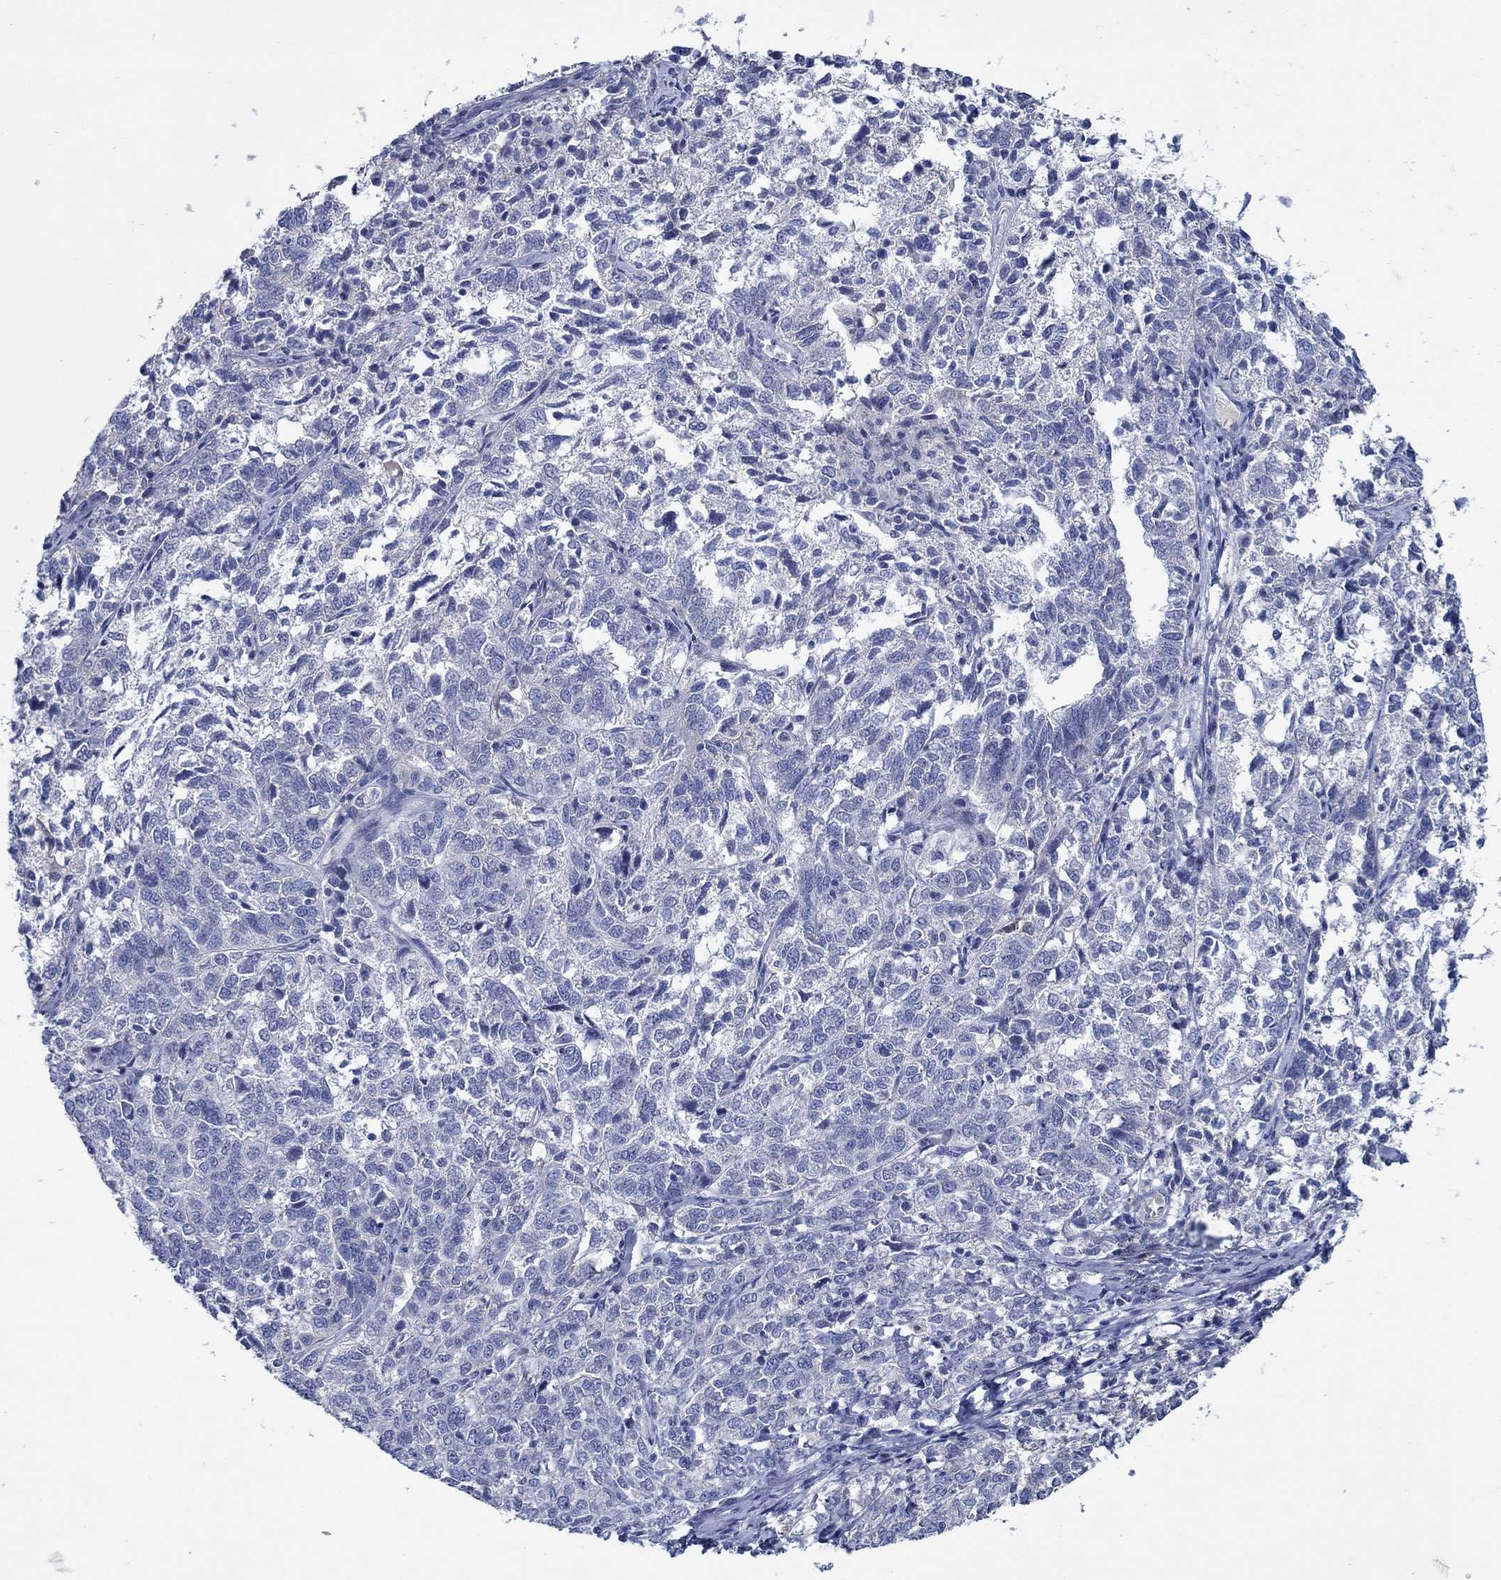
{"staining": {"intensity": "negative", "quantity": "none", "location": "none"}, "tissue": "ovarian cancer", "cell_type": "Tumor cells", "image_type": "cancer", "snomed": [{"axis": "morphology", "description": "Cystadenocarcinoma, serous, NOS"}, {"axis": "topography", "description": "Ovary"}], "caption": "Tumor cells are negative for brown protein staining in serous cystadenocarcinoma (ovarian). (Brightfield microscopy of DAB (3,3'-diaminobenzidine) immunohistochemistry at high magnification).", "gene": "TRIM16", "patient": {"sex": "female", "age": 71}}